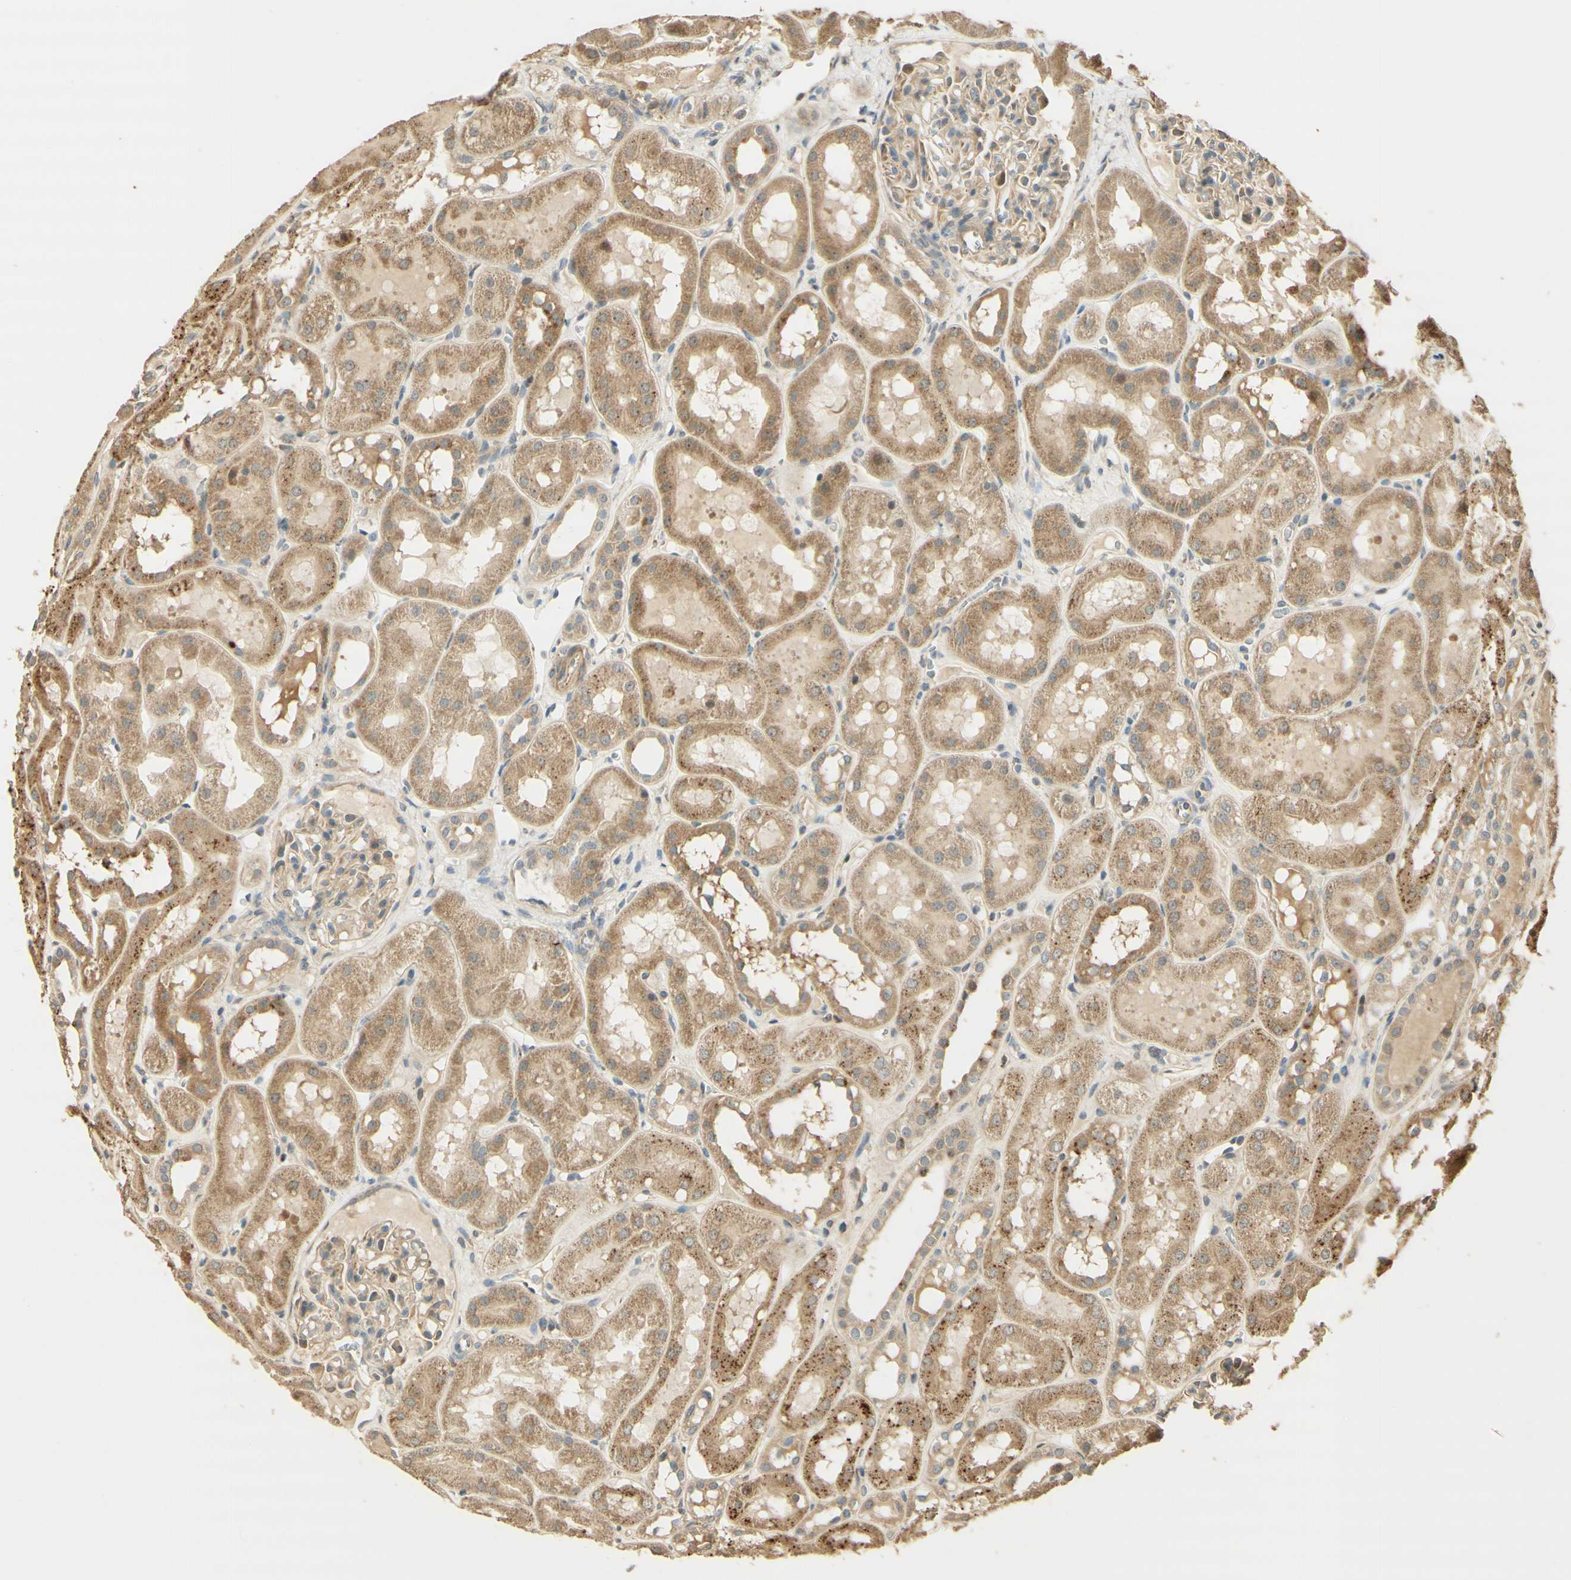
{"staining": {"intensity": "weak", "quantity": "25%-75%", "location": "cytoplasmic/membranous"}, "tissue": "kidney", "cell_type": "Cells in glomeruli", "image_type": "normal", "snomed": [{"axis": "morphology", "description": "Normal tissue, NOS"}, {"axis": "topography", "description": "Kidney"}, {"axis": "topography", "description": "Urinary bladder"}], "caption": "IHC staining of benign kidney, which exhibits low levels of weak cytoplasmic/membranous expression in approximately 25%-75% of cells in glomeruli indicating weak cytoplasmic/membranous protein positivity. The staining was performed using DAB (3,3'-diaminobenzidine) (brown) for protein detection and nuclei were counterstained in hematoxylin (blue).", "gene": "AGER", "patient": {"sex": "male", "age": 16}}